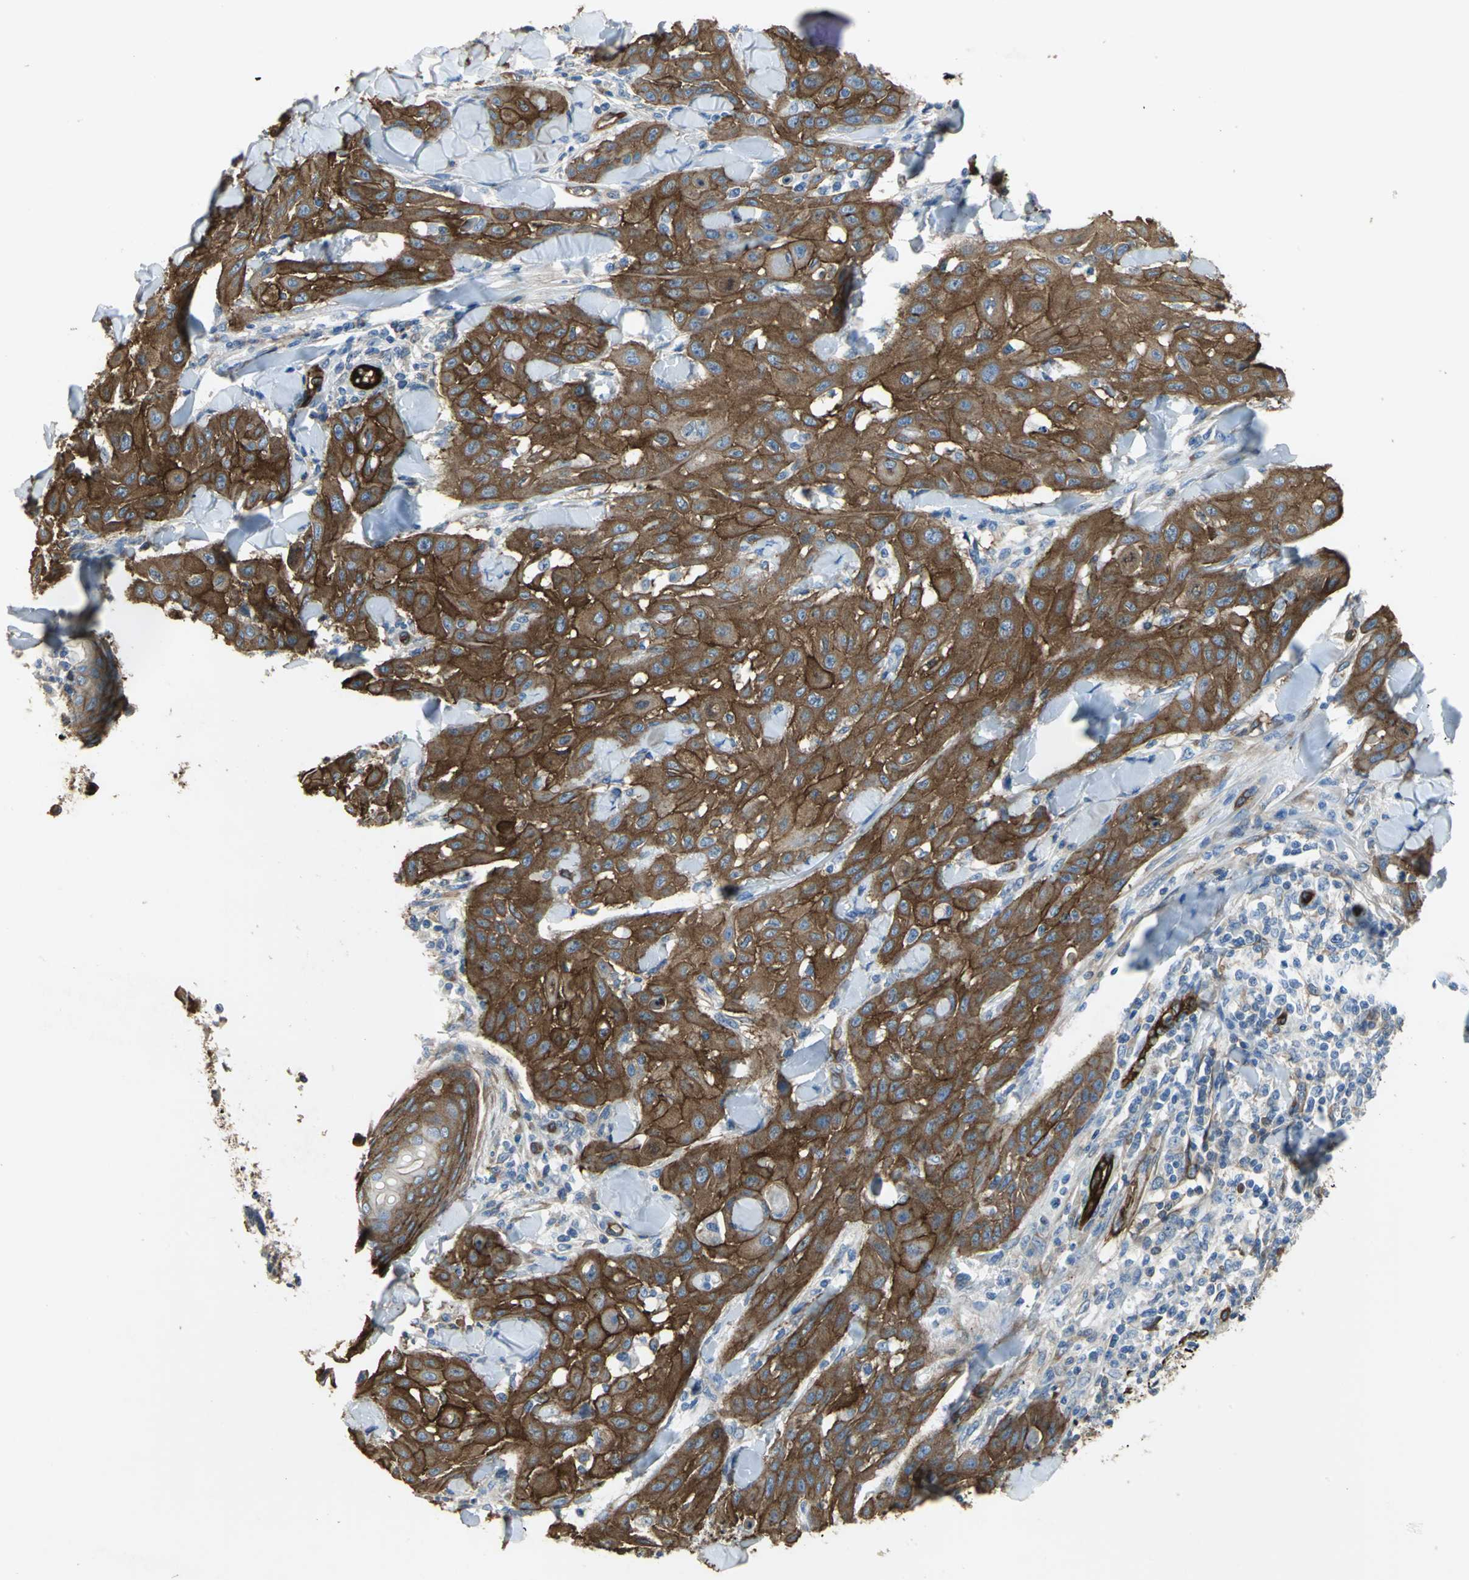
{"staining": {"intensity": "strong", "quantity": ">75%", "location": "cytoplasmic/membranous"}, "tissue": "skin cancer", "cell_type": "Tumor cells", "image_type": "cancer", "snomed": [{"axis": "morphology", "description": "Squamous cell carcinoma, NOS"}, {"axis": "topography", "description": "Skin"}], "caption": "This image shows immunohistochemistry (IHC) staining of skin cancer (squamous cell carcinoma), with high strong cytoplasmic/membranous positivity in about >75% of tumor cells.", "gene": "FLNB", "patient": {"sex": "male", "age": 24}}